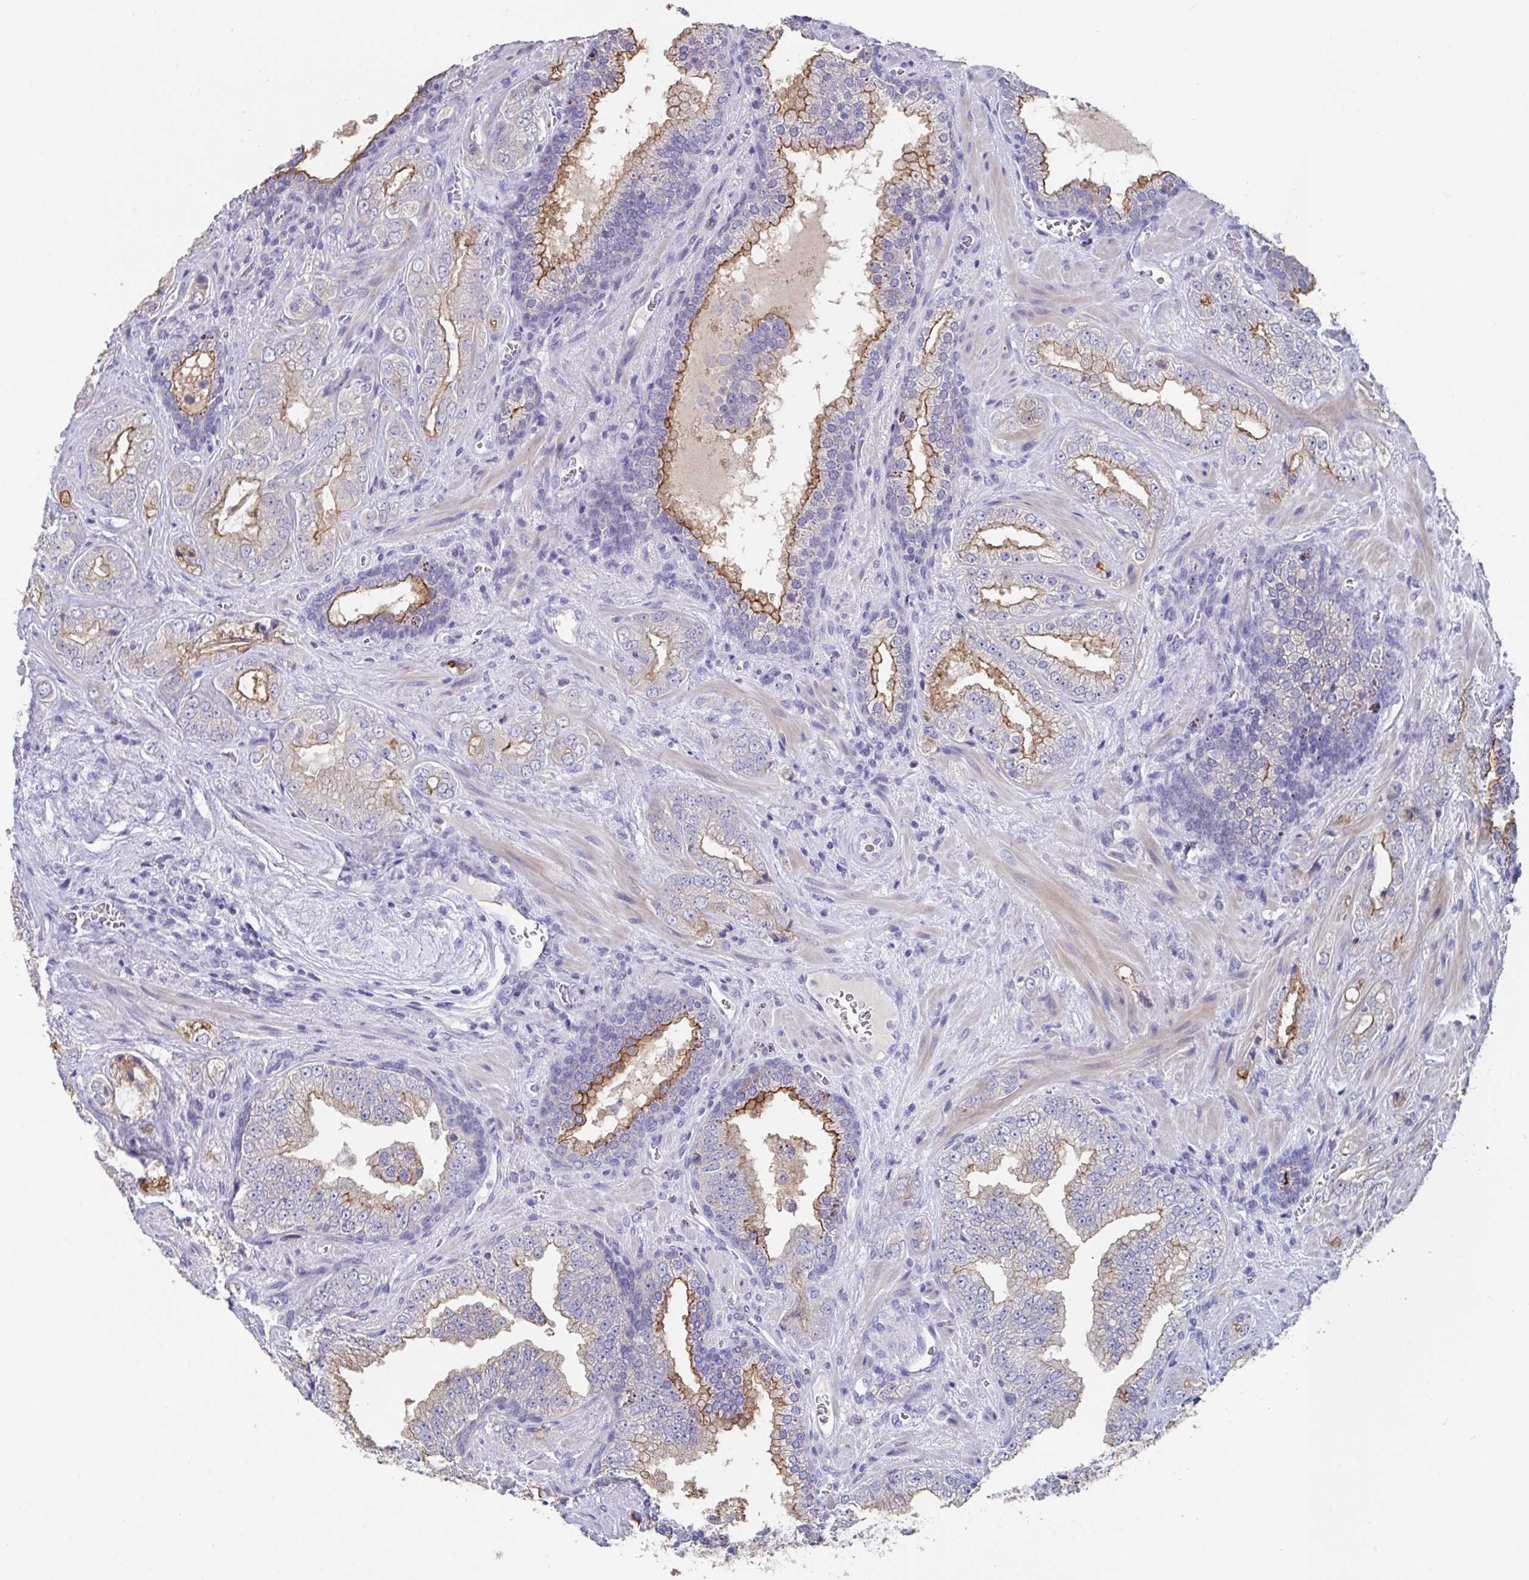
{"staining": {"intensity": "moderate", "quantity": "25%-75%", "location": "cytoplasmic/membranous"}, "tissue": "prostate cancer", "cell_type": "Tumor cells", "image_type": "cancer", "snomed": [{"axis": "morphology", "description": "Adenocarcinoma, High grade"}, {"axis": "topography", "description": "Prostate"}], "caption": "Immunohistochemical staining of prostate high-grade adenocarcinoma shows medium levels of moderate cytoplasmic/membranous staining in about 25%-75% of tumor cells. Nuclei are stained in blue.", "gene": "SLC44A4", "patient": {"sex": "male", "age": 67}}